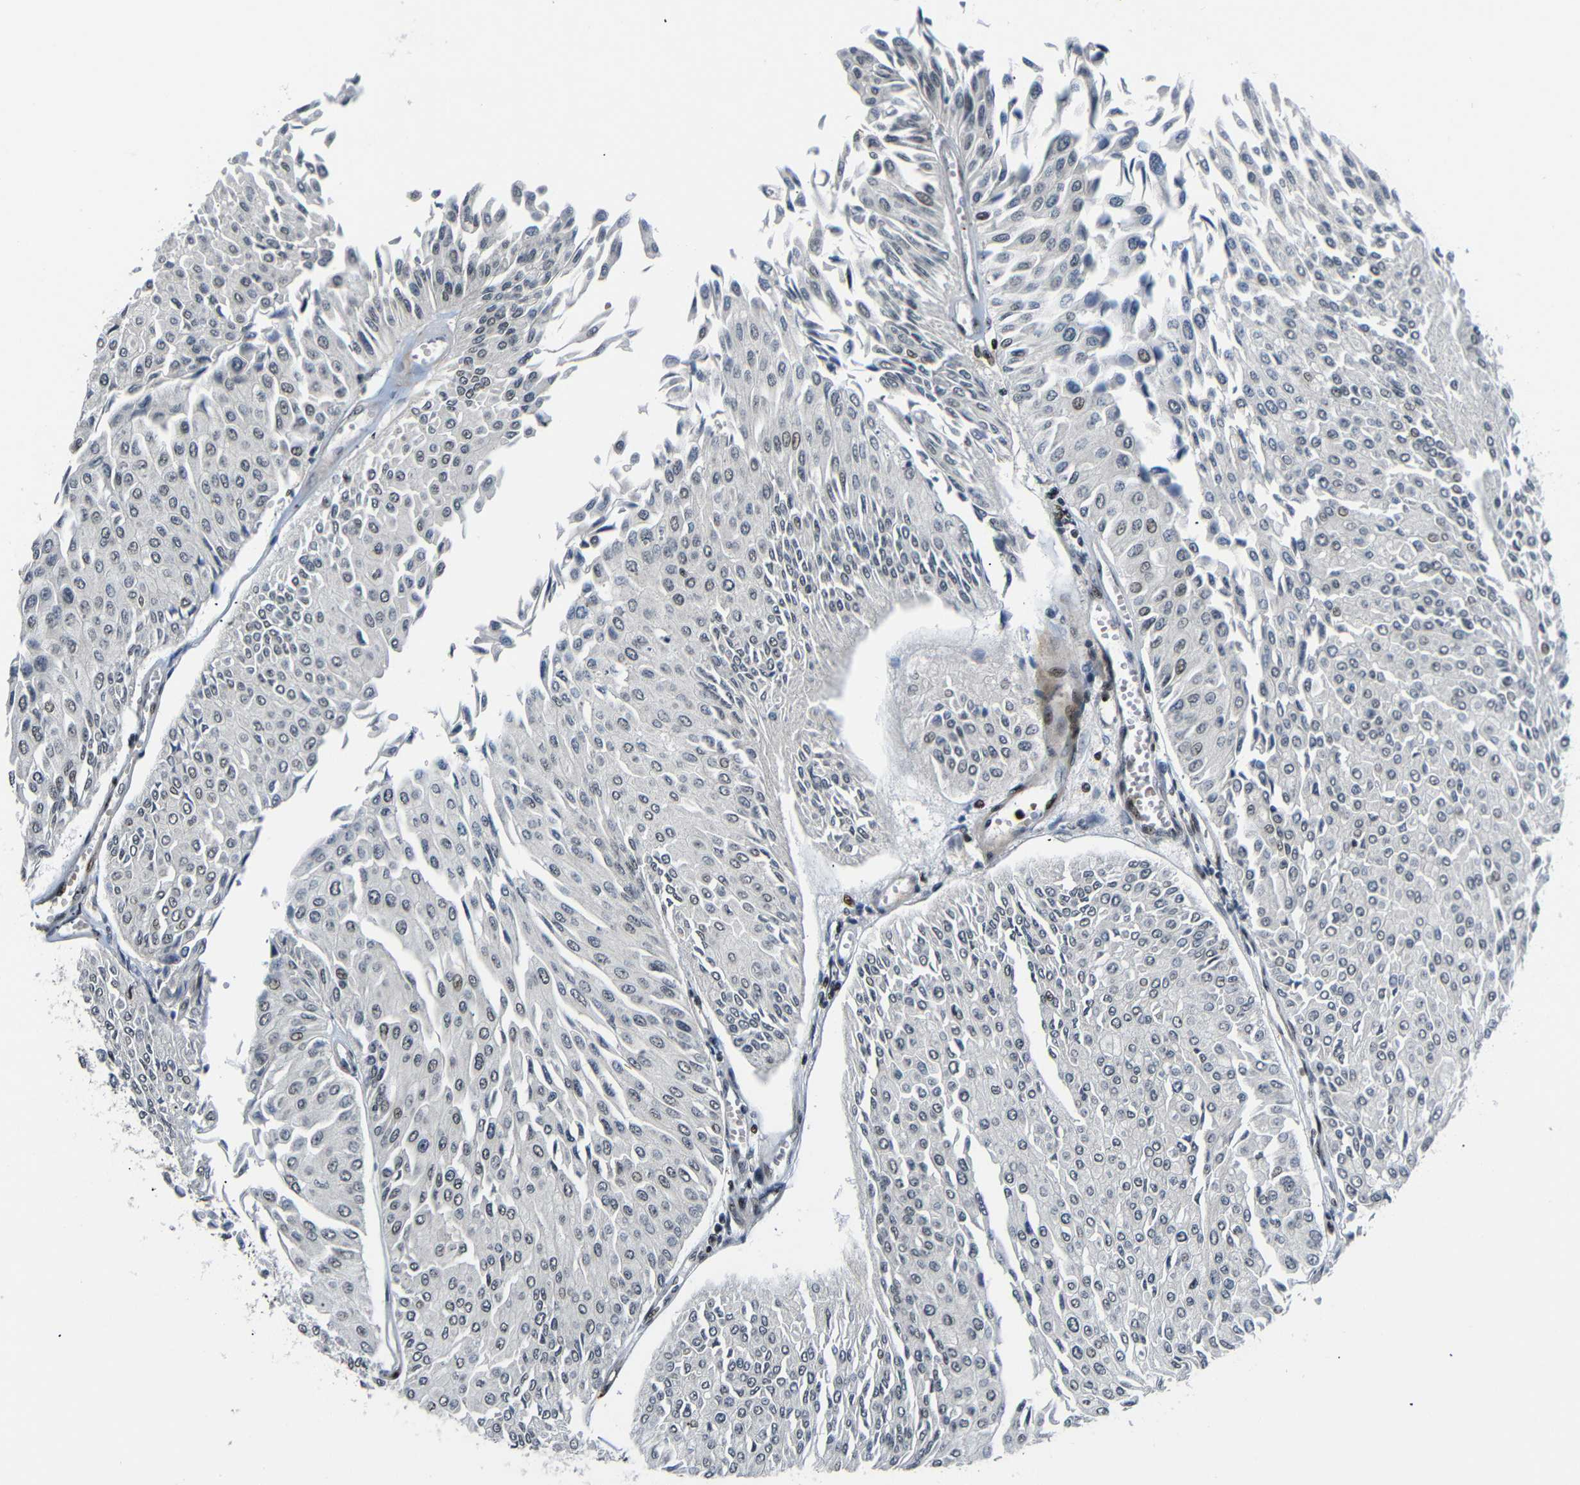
{"staining": {"intensity": "weak", "quantity": "<25%", "location": "nuclear"}, "tissue": "urothelial cancer", "cell_type": "Tumor cells", "image_type": "cancer", "snomed": [{"axis": "morphology", "description": "Urothelial carcinoma, Low grade"}, {"axis": "topography", "description": "Urinary bladder"}], "caption": "The photomicrograph exhibits no significant positivity in tumor cells of urothelial carcinoma (low-grade).", "gene": "SETDB2", "patient": {"sex": "male", "age": 67}}